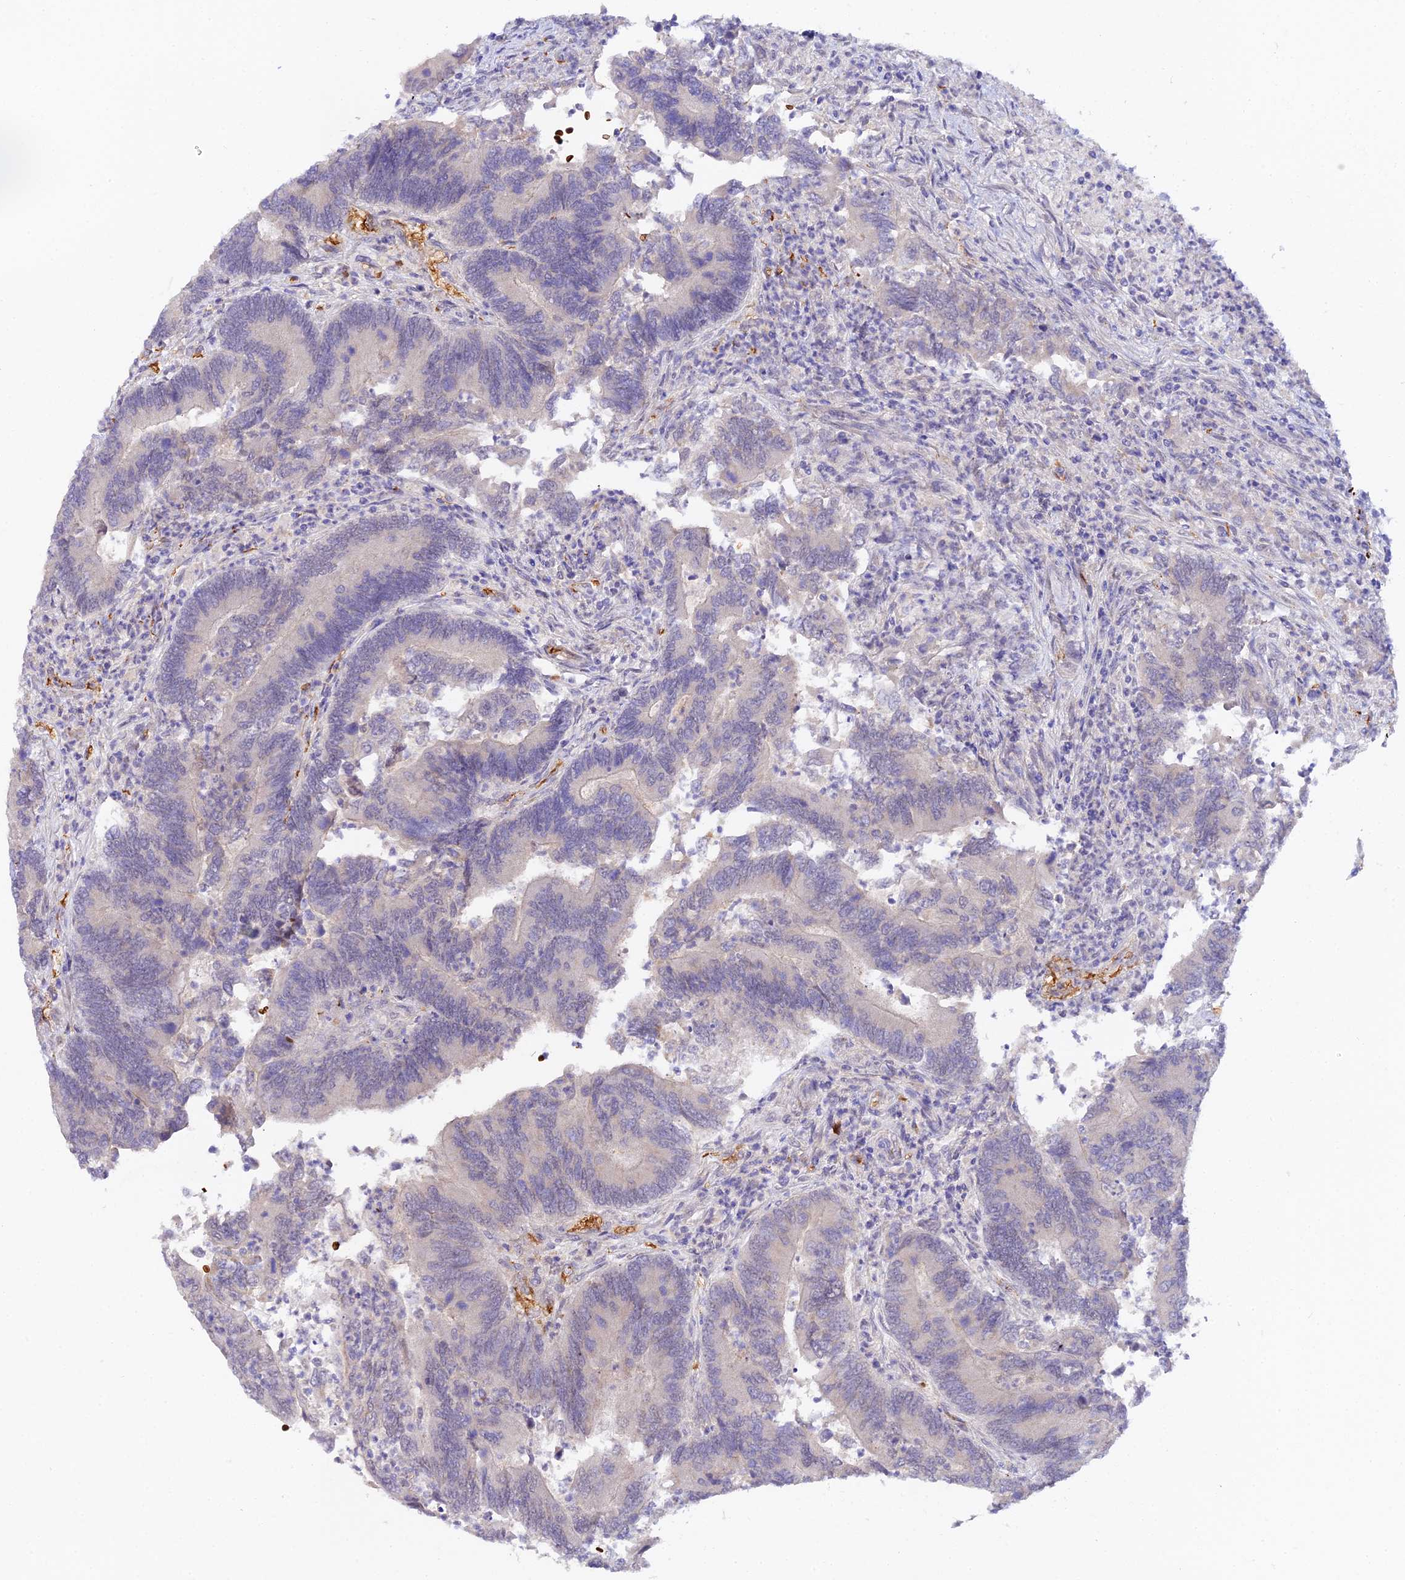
{"staining": {"intensity": "negative", "quantity": "none", "location": "none"}, "tissue": "colorectal cancer", "cell_type": "Tumor cells", "image_type": "cancer", "snomed": [{"axis": "morphology", "description": "Adenocarcinoma, NOS"}, {"axis": "topography", "description": "Colon"}], "caption": "This is an immunohistochemistry micrograph of colorectal cancer. There is no positivity in tumor cells.", "gene": "CFAP45", "patient": {"sex": "female", "age": 67}}